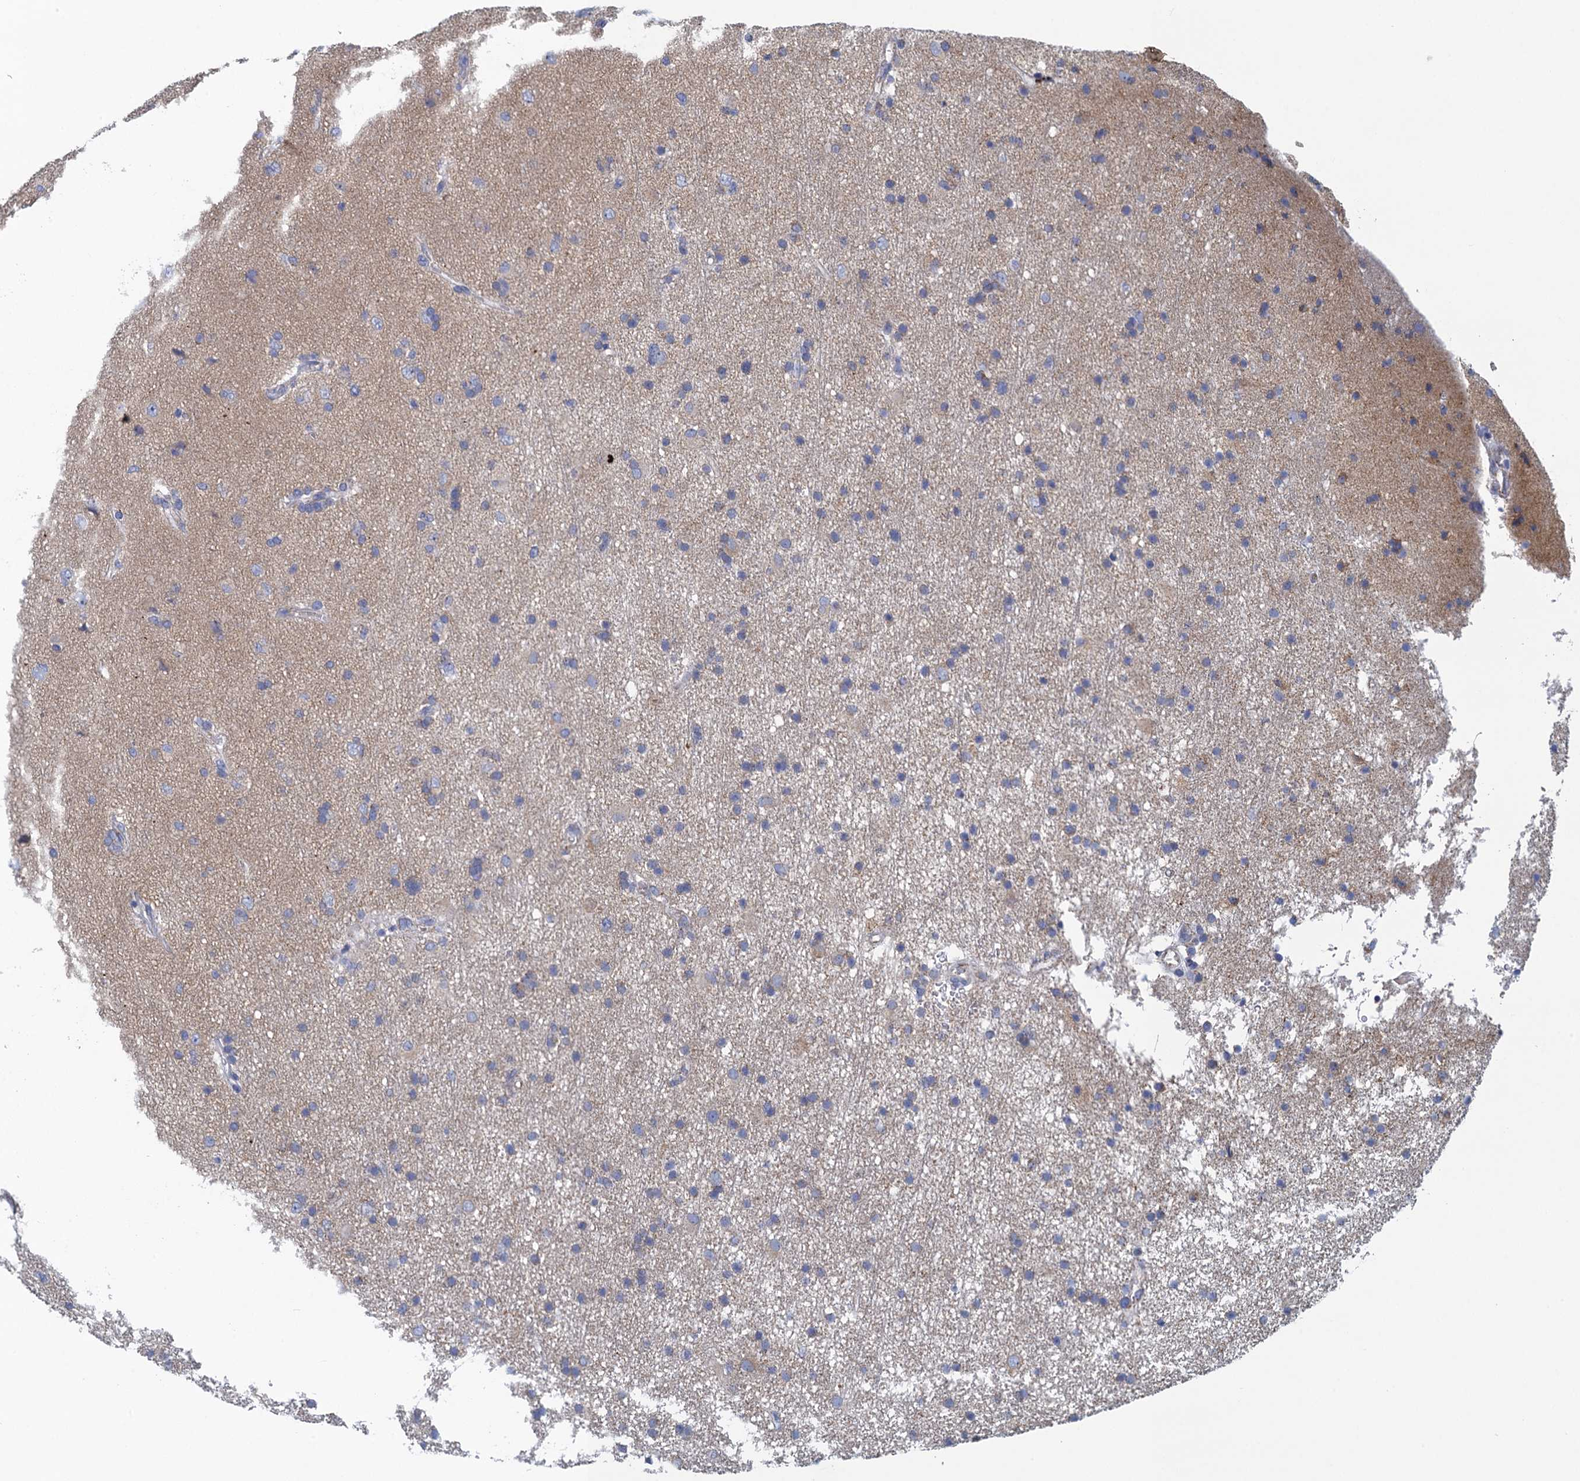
{"staining": {"intensity": "negative", "quantity": "none", "location": "none"}, "tissue": "glioma", "cell_type": "Tumor cells", "image_type": "cancer", "snomed": [{"axis": "morphology", "description": "Glioma, malignant, High grade"}, {"axis": "topography", "description": "Brain"}], "caption": "Immunohistochemical staining of malignant glioma (high-grade) shows no significant staining in tumor cells.", "gene": "SCEL", "patient": {"sex": "male", "age": 77}}